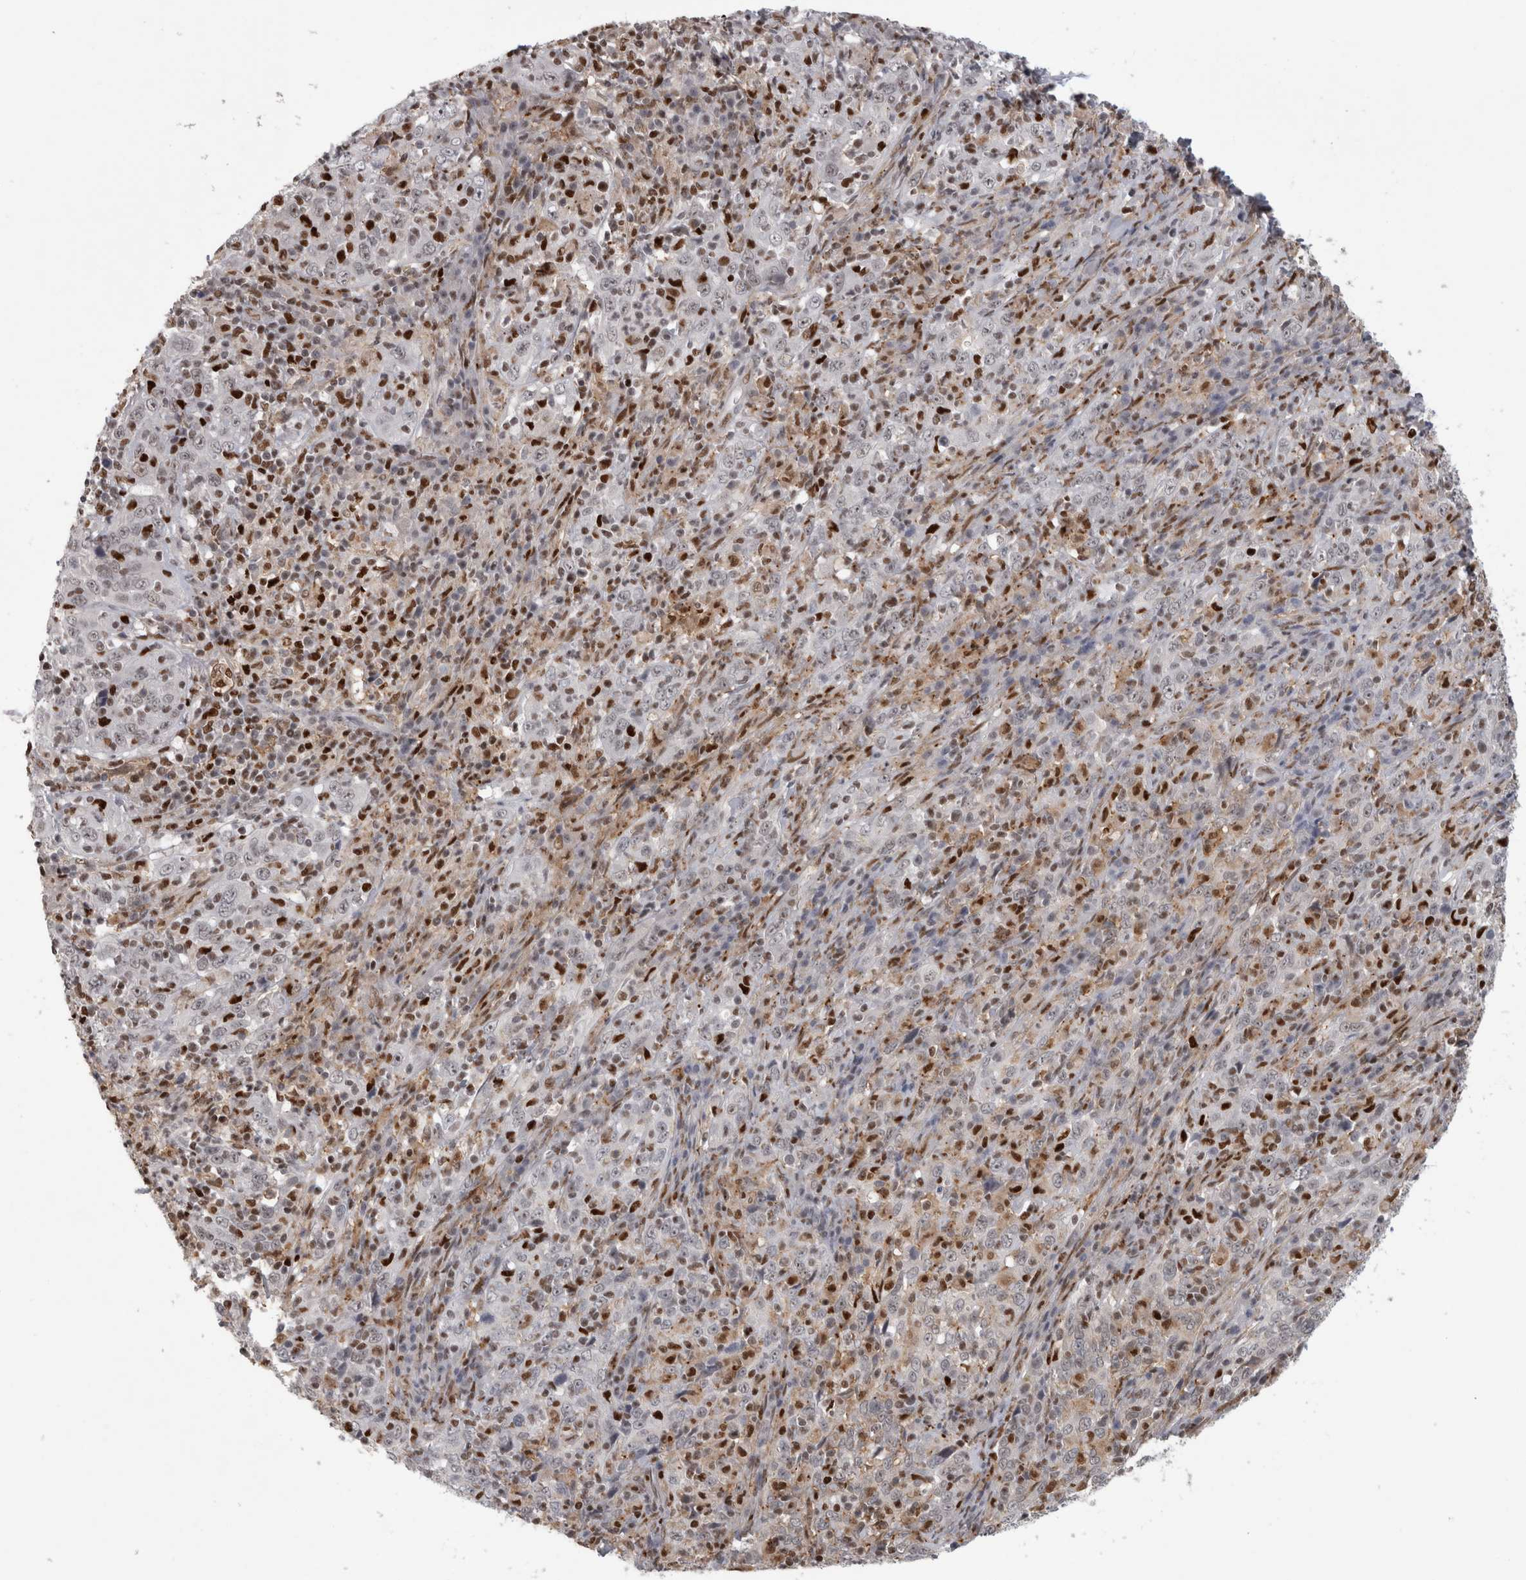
{"staining": {"intensity": "negative", "quantity": "none", "location": "none"}, "tissue": "cervical cancer", "cell_type": "Tumor cells", "image_type": "cancer", "snomed": [{"axis": "morphology", "description": "Squamous cell carcinoma, NOS"}, {"axis": "topography", "description": "Cervix"}], "caption": "Immunohistochemical staining of cervical cancer (squamous cell carcinoma) exhibits no significant staining in tumor cells.", "gene": "SRARP", "patient": {"sex": "female", "age": 46}}